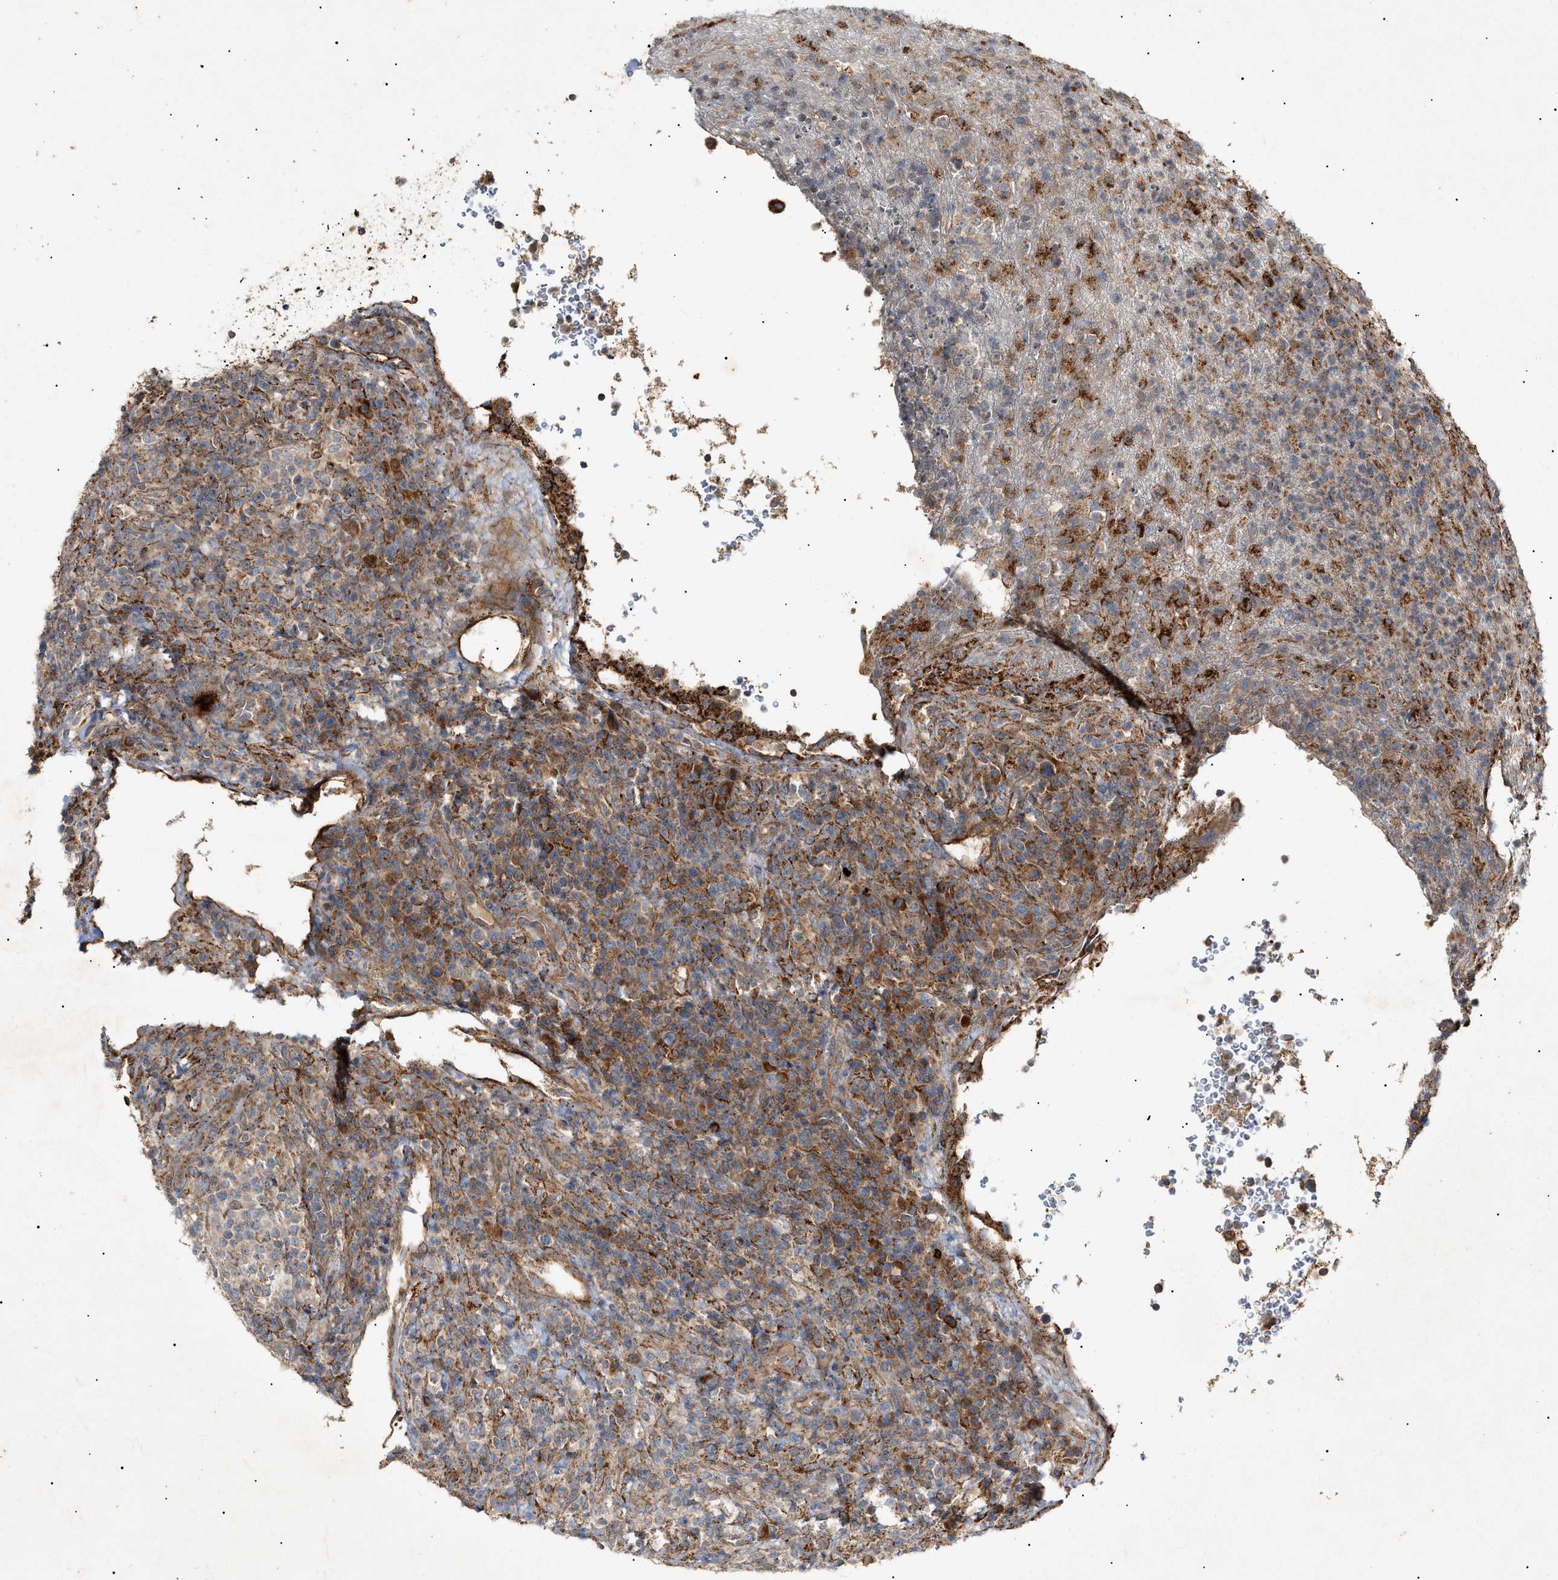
{"staining": {"intensity": "moderate", "quantity": ">75%", "location": "cytoplasmic/membranous"}, "tissue": "lymphoma", "cell_type": "Tumor cells", "image_type": "cancer", "snomed": [{"axis": "morphology", "description": "Malignant lymphoma, non-Hodgkin's type, High grade"}, {"axis": "topography", "description": "Lymph node"}], "caption": "Human malignant lymphoma, non-Hodgkin's type (high-grade) stained with a brown dye reveals moderate cytoplasmic/membranous positive expression in approximately >75% of tumor cells.", "gene": "MTCH1", "patient": {"sex": "female", "age": 76}}